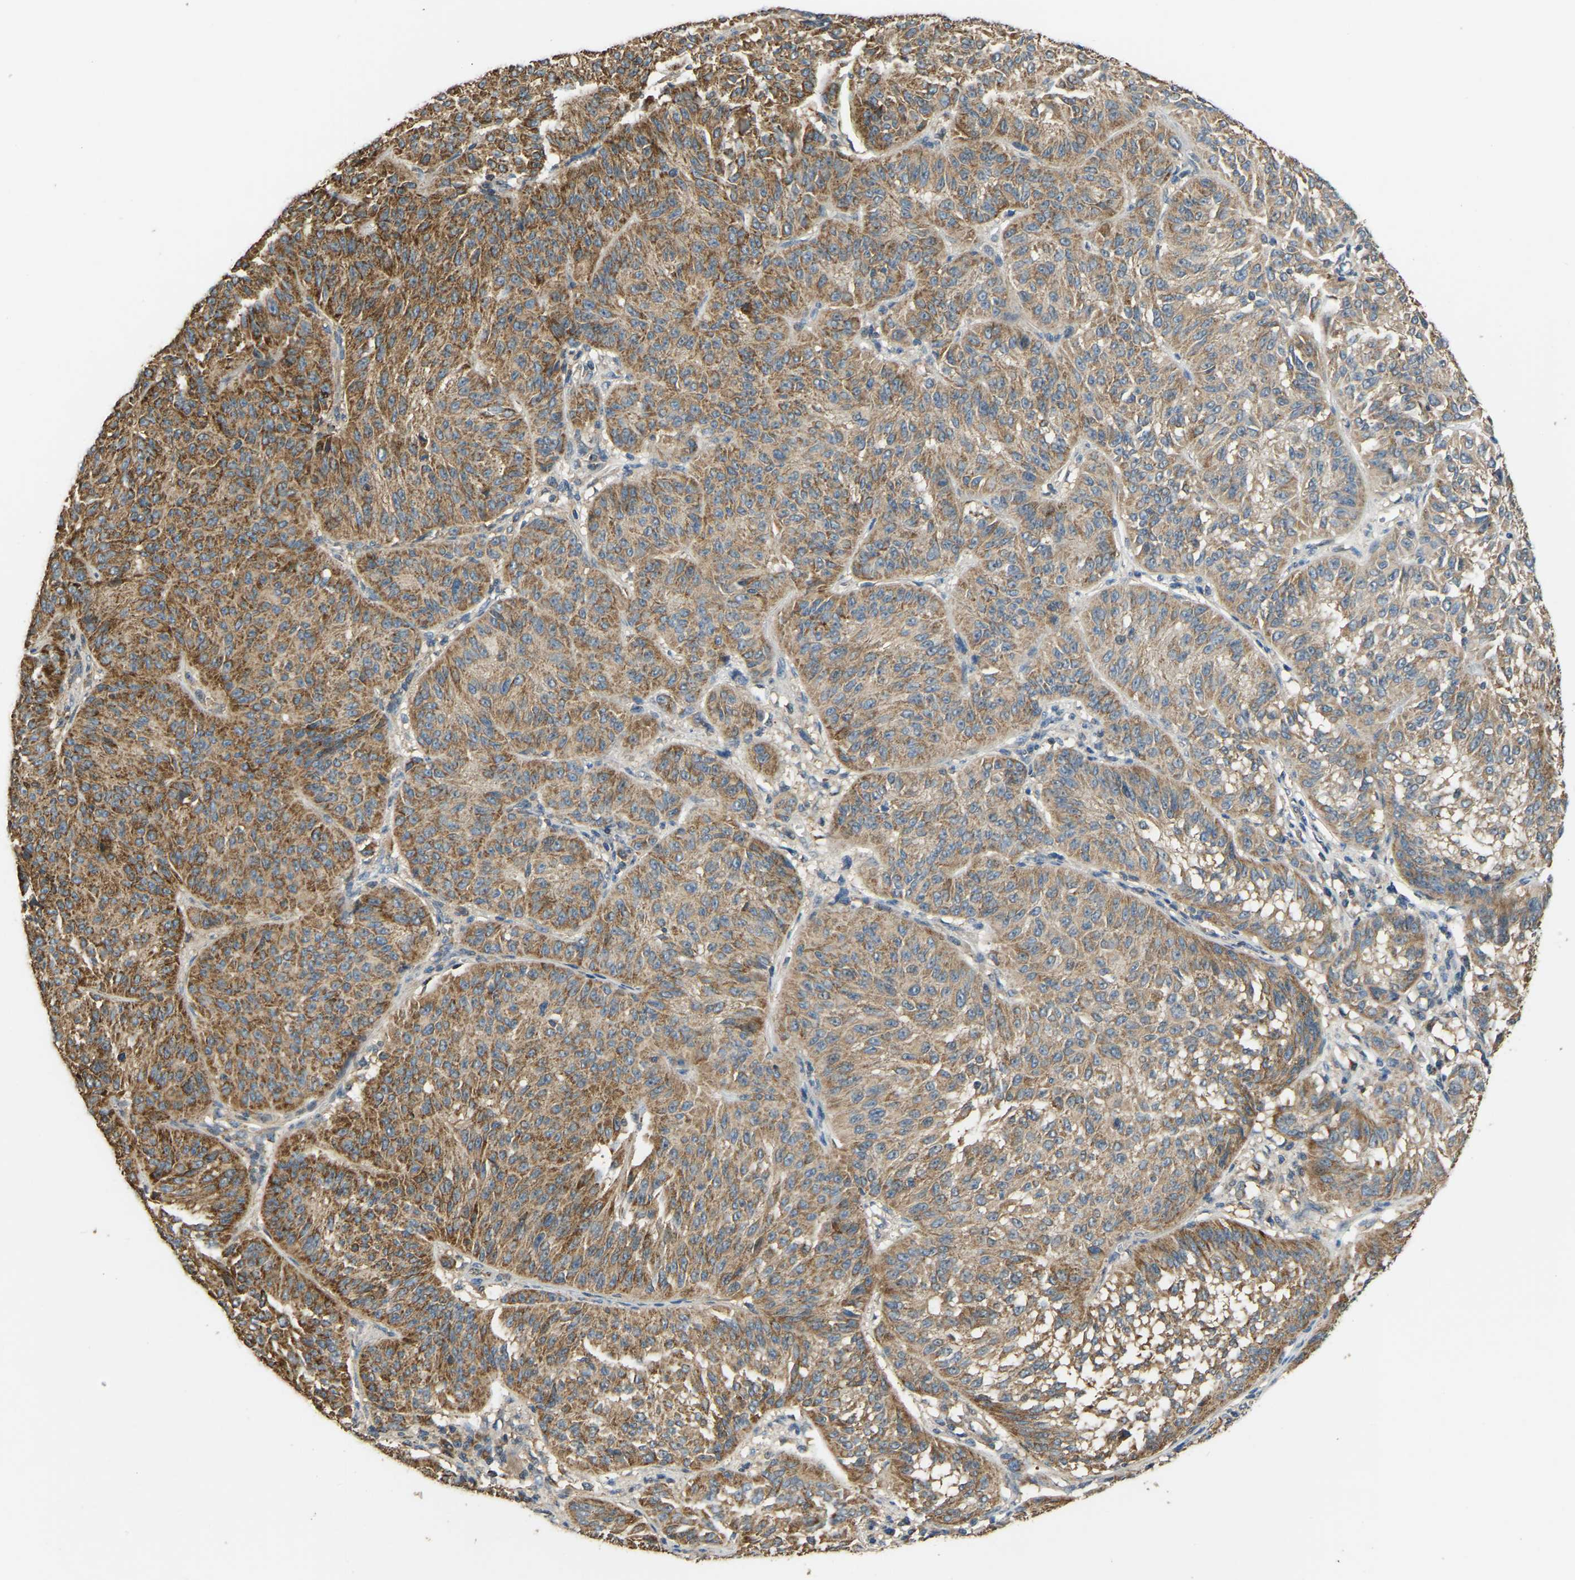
{"staining": {"intensity": "moderate", "quantity": ">75%", "location": "cytoplasmic/membranous"}, "tissue": "melanoma", "cell_type": "Tumor cells", "image_type": "cancer", "snomed": [{"axis": "morphology", "description": "Malignant melanoma, NOS"}, {"axis": "topography", "description": "Skin"}], "caption": "A micrograph of melanoma stained for a protein shows moderate cytoplasmic/membranous brown staining in tumor cells.", "gene": "TUFM", "patient": {"sex": "female", "age": 72}}